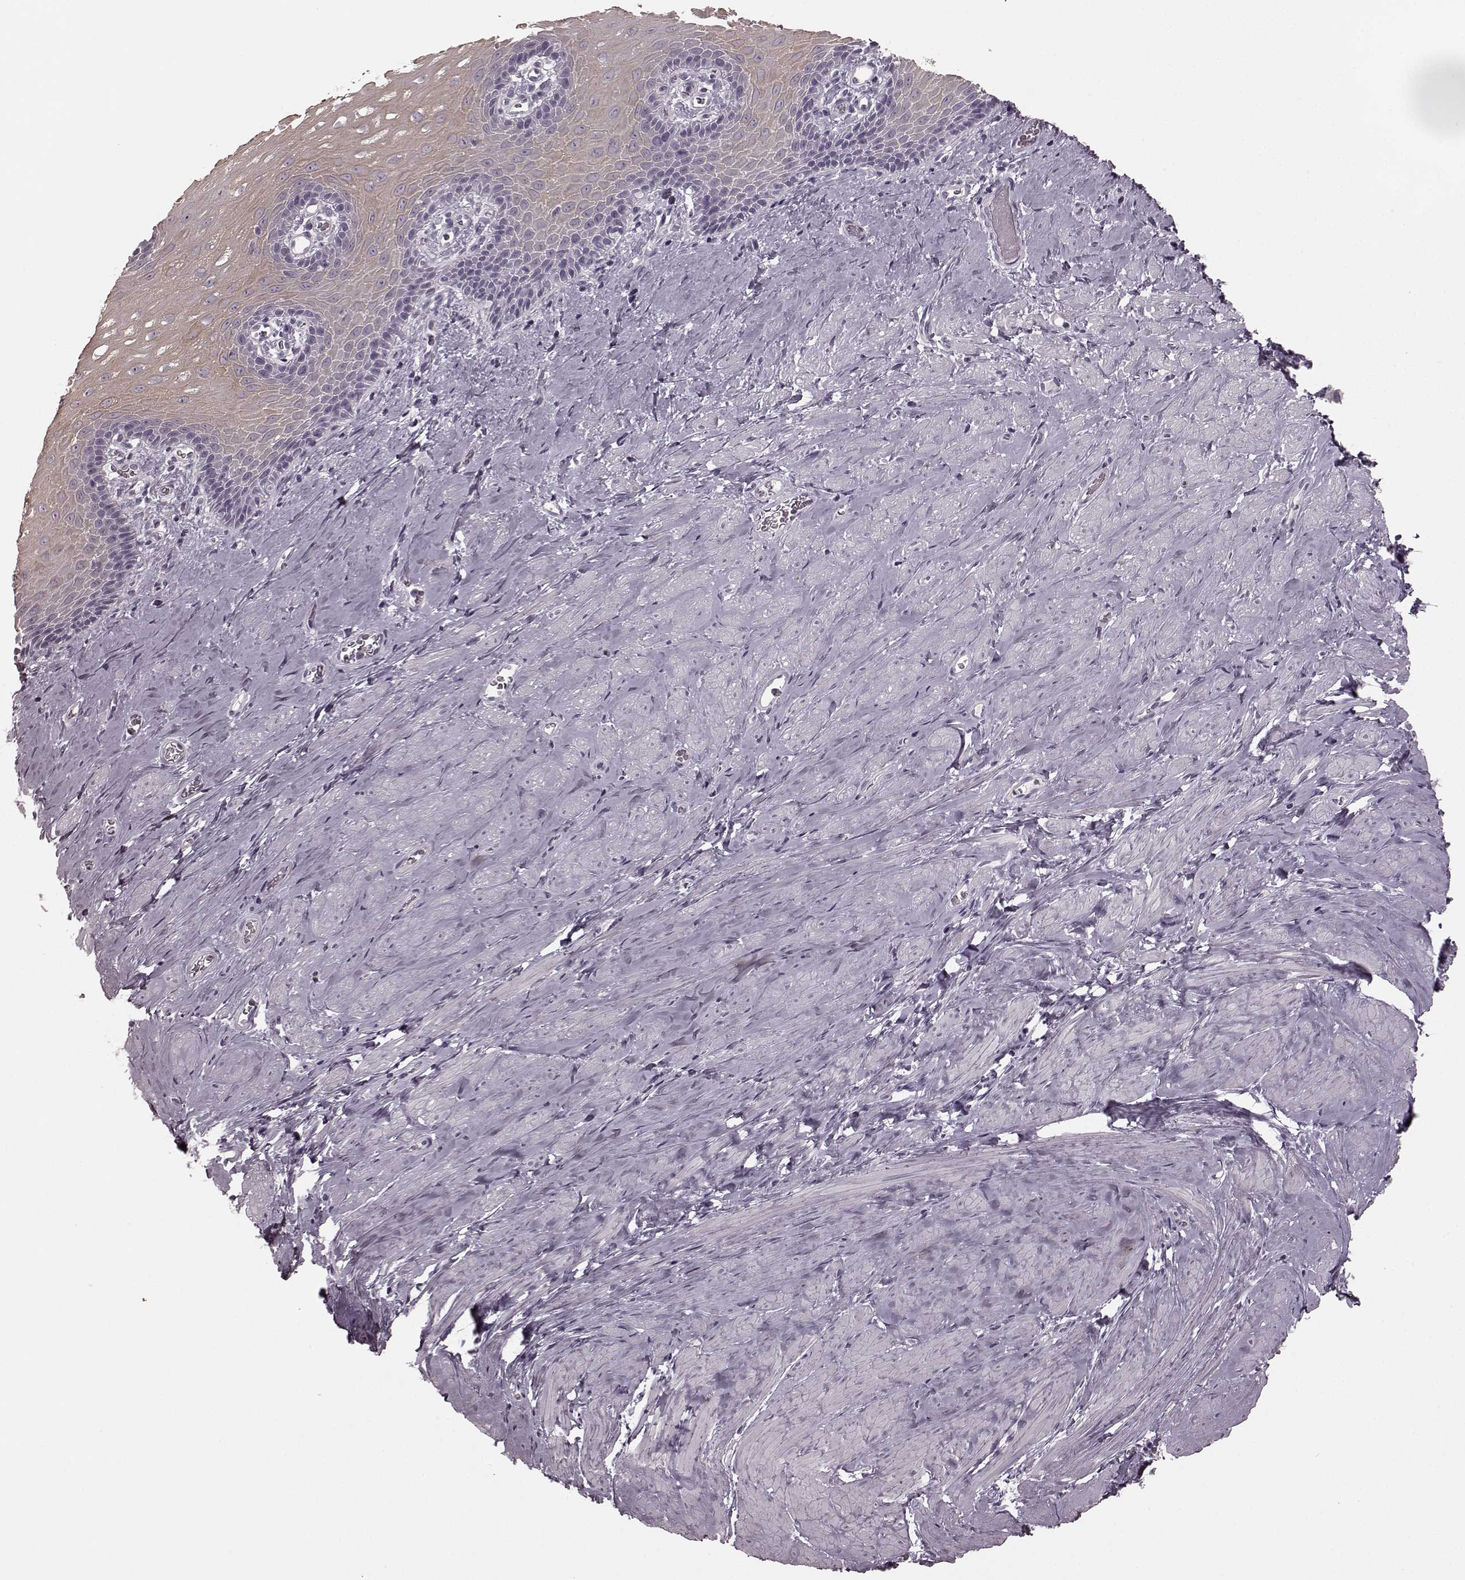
{"staining": {"intensity": "weak", "quantity": "25%-75%", "location": "cytoplasmic/membranous"}, "tissue": "esophagus", "cell_type": "Squamous epithelial cells", "image_type": "normal", "snomed": [{"axis": "morphology", "description": "Normal tissue, NOS"}, {"axis": "topography", "description": "Esophagus"}], "caption": "Squamous epithelial cells exhibit weak cytoplasmic/membranous expression in about 25%-75% of cells in normal esophagus.", "gene": "TRPM1", "patient": {"sex": "male", "age": 64}}